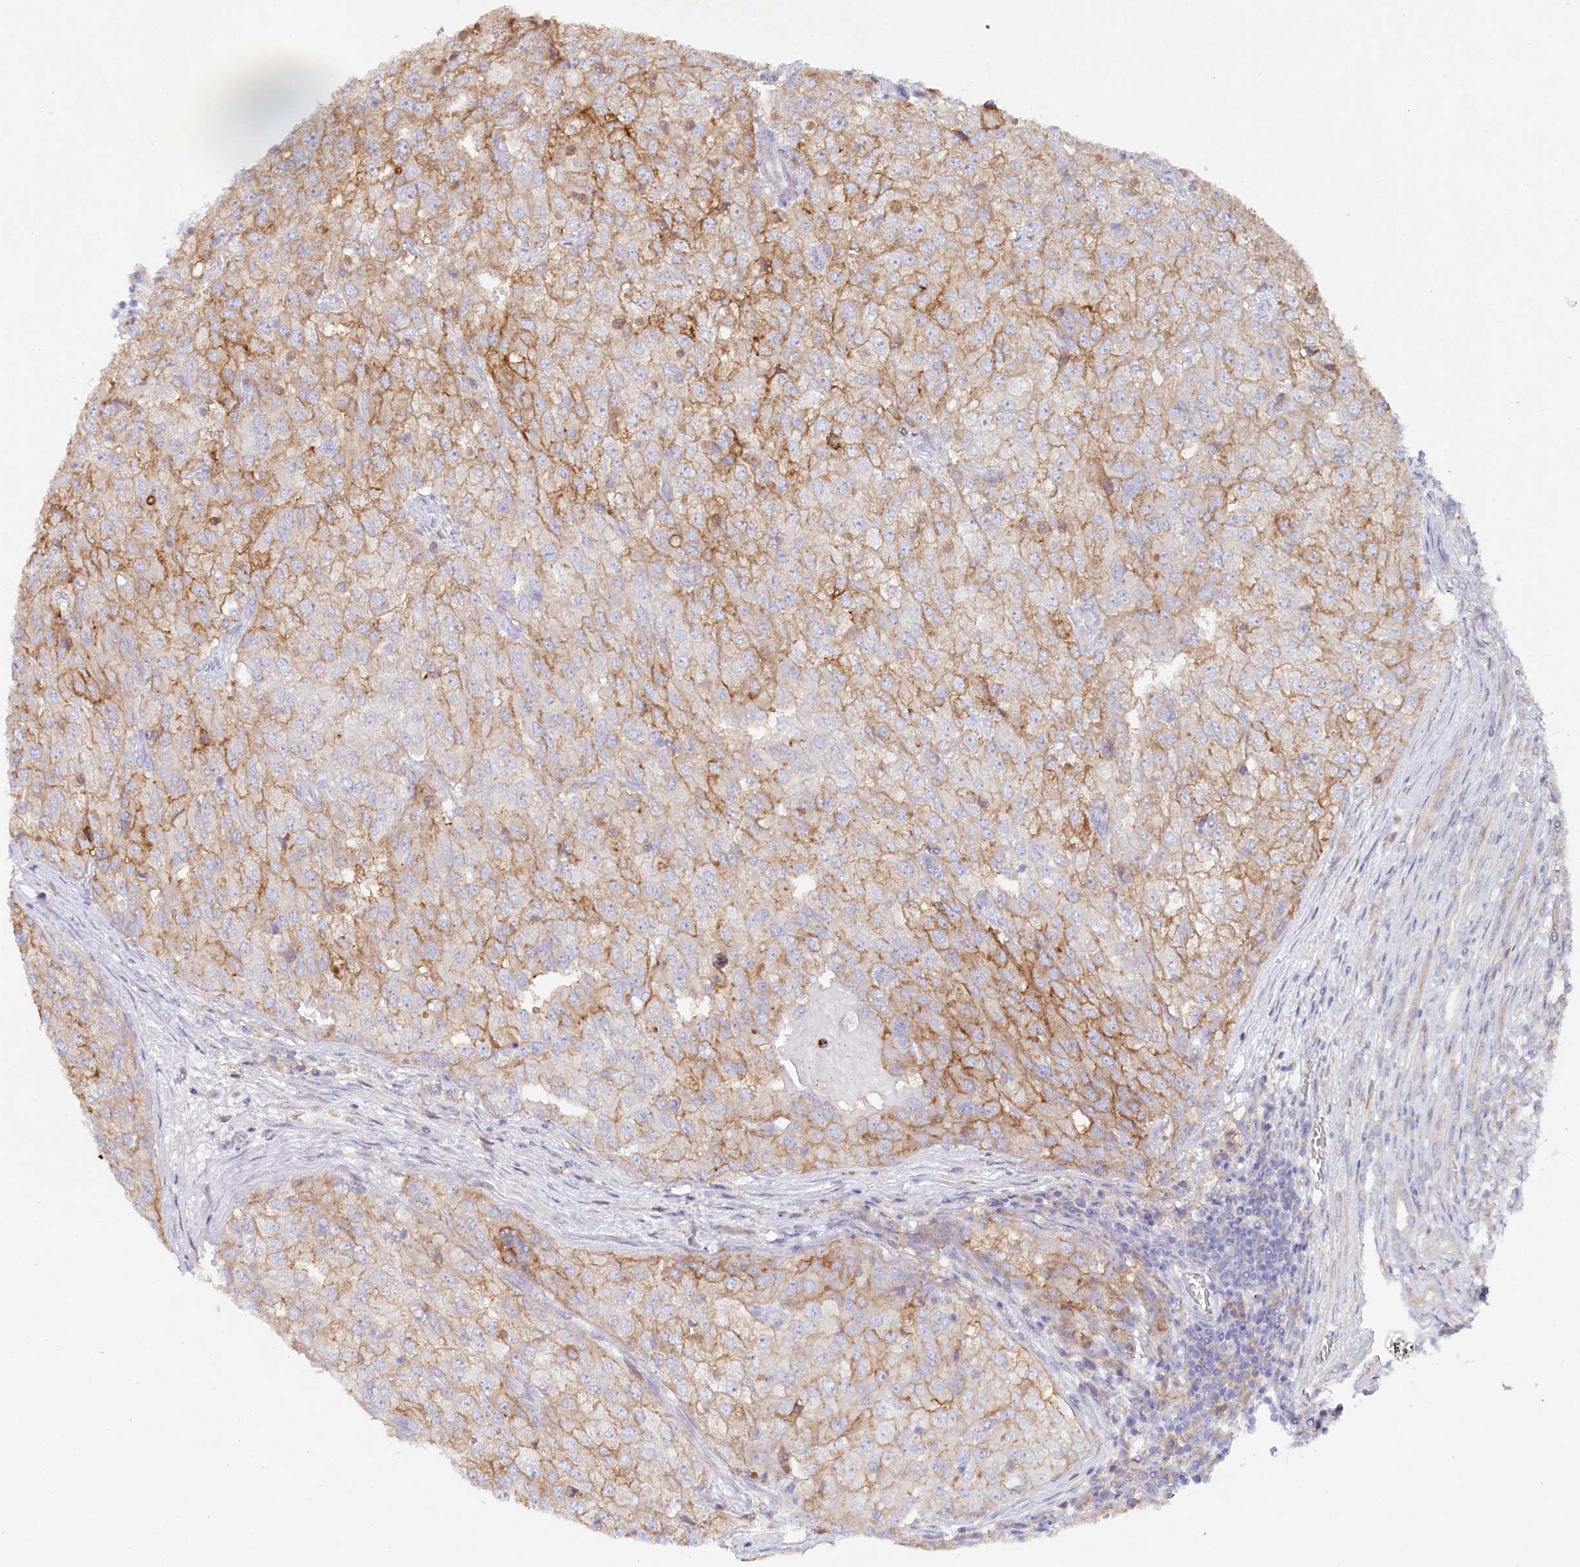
{"staining": {"intensity": "moderate", "quantity": ">75%", "location": "cytoplasmic/membranous"}, "tissue": "renal cancer", "cell_type": "Tumor cells", "image_type": "cancer", "snomed": [{"axis": "morphology", "description": "Adenocarcinoma, NOS"}, {"axis": "topography", "description": "Kidney"}], "caption": "The histopathology image displays immunohistochemical staining of renal cancer. There is moderate cytoplasmic/membranous staining is appreciated in approximately >75% of tumor cells.", "gene": "ALDH3B1", "patient": {"sex": "female", "age": 54}}